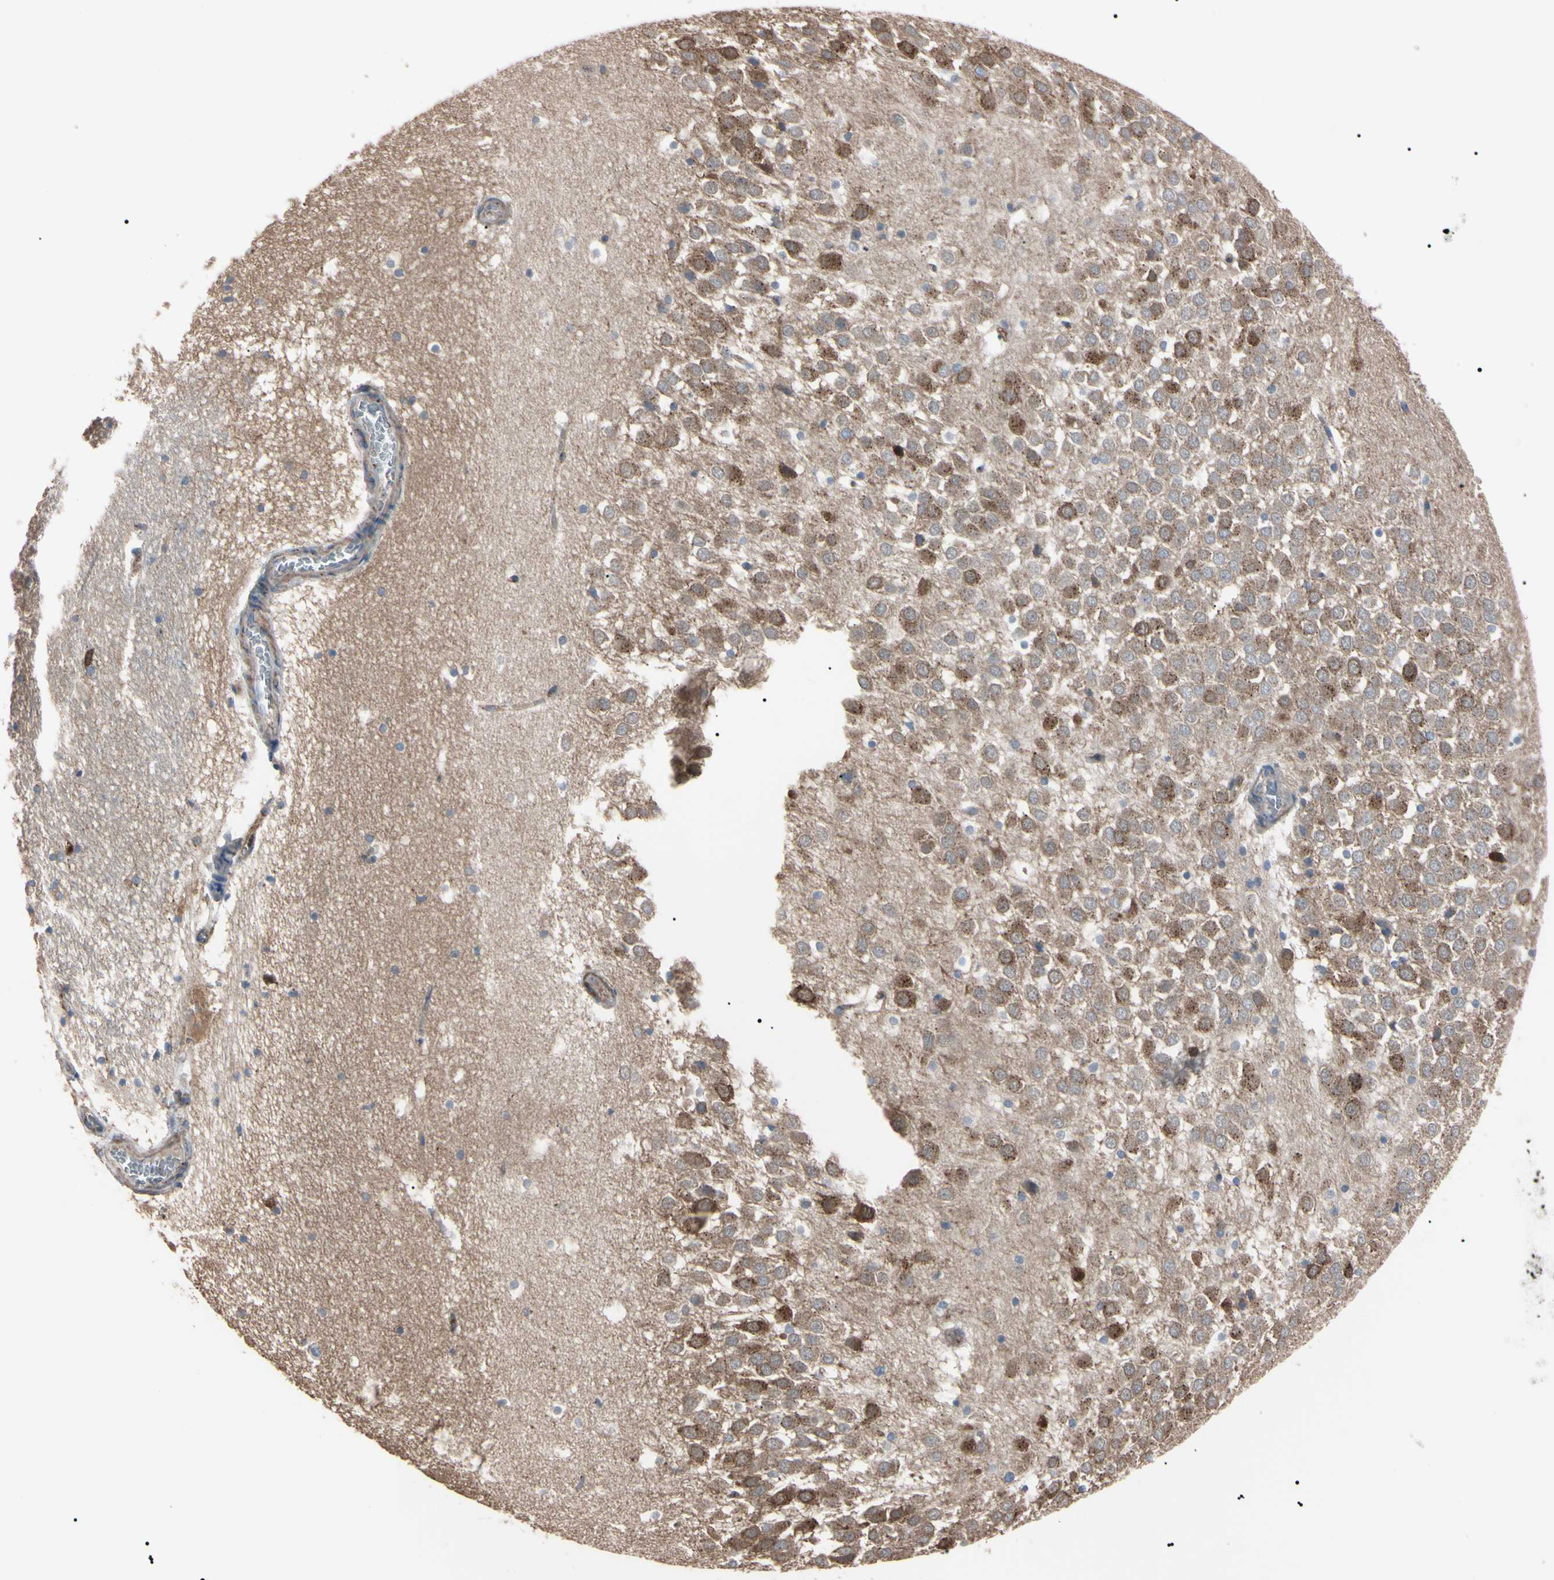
{"staining": {"intensity": "negative", "quantity": "none", "location": "none"}, "tissue": "hippocampus", "cell_type": "Glial cells", "image_type": "normal", "snomed": [{"axis": "morphology", "description": "Normal tissue, NOS"}, {"axis": "topography", "description": "Hippocampus"}], "caption": "Immunohistochemistry (IHC) histopathology image of benign hippocampus: human hippocampus stained with DAB shows no significant protein expression in glial cells.", "gene": "PRKACA", "patient": {"sex": "male", "age": 45}}